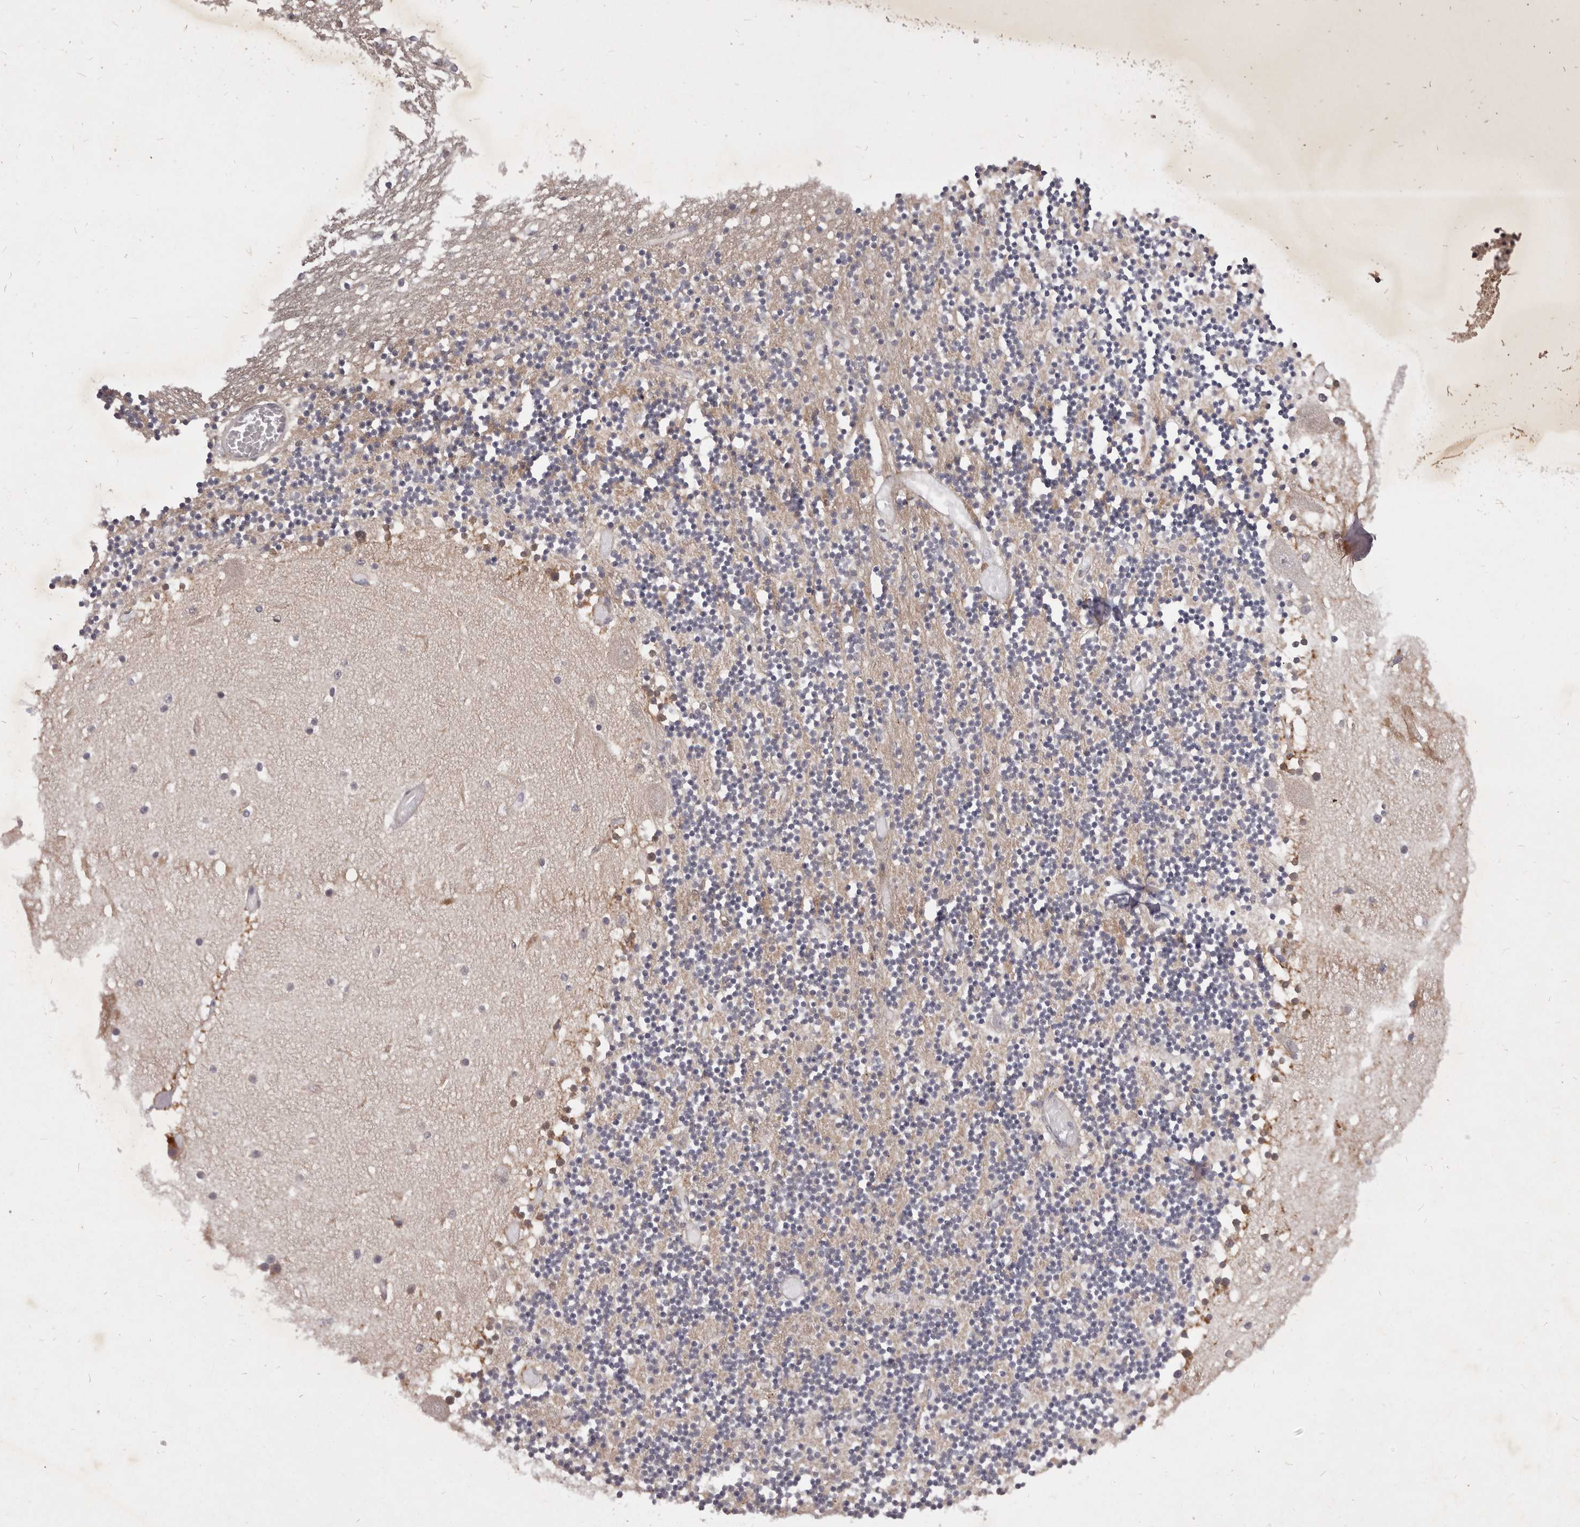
{"staining": {"intensity": "negative", "quantity": "none", "location": "none"}, "tissue": "cerebellum", "cell_type": "Cells in granular layer", "image_type": "normal", "snomed": [{"axis": "morphology", "description": "Normal tissue, NOS"}, {"axis": "topography", "description": "Cerebellum"}], "caption": "This photomicrograph is of normal cerebellum stained with immunohistochemistry (IHC) to label a protein in brown with the nuclei are counter-stained blue. There is no expression in cells in granular layer.", "gene": "PNRC1", "patient": {"sex": "female", "age": 28}}